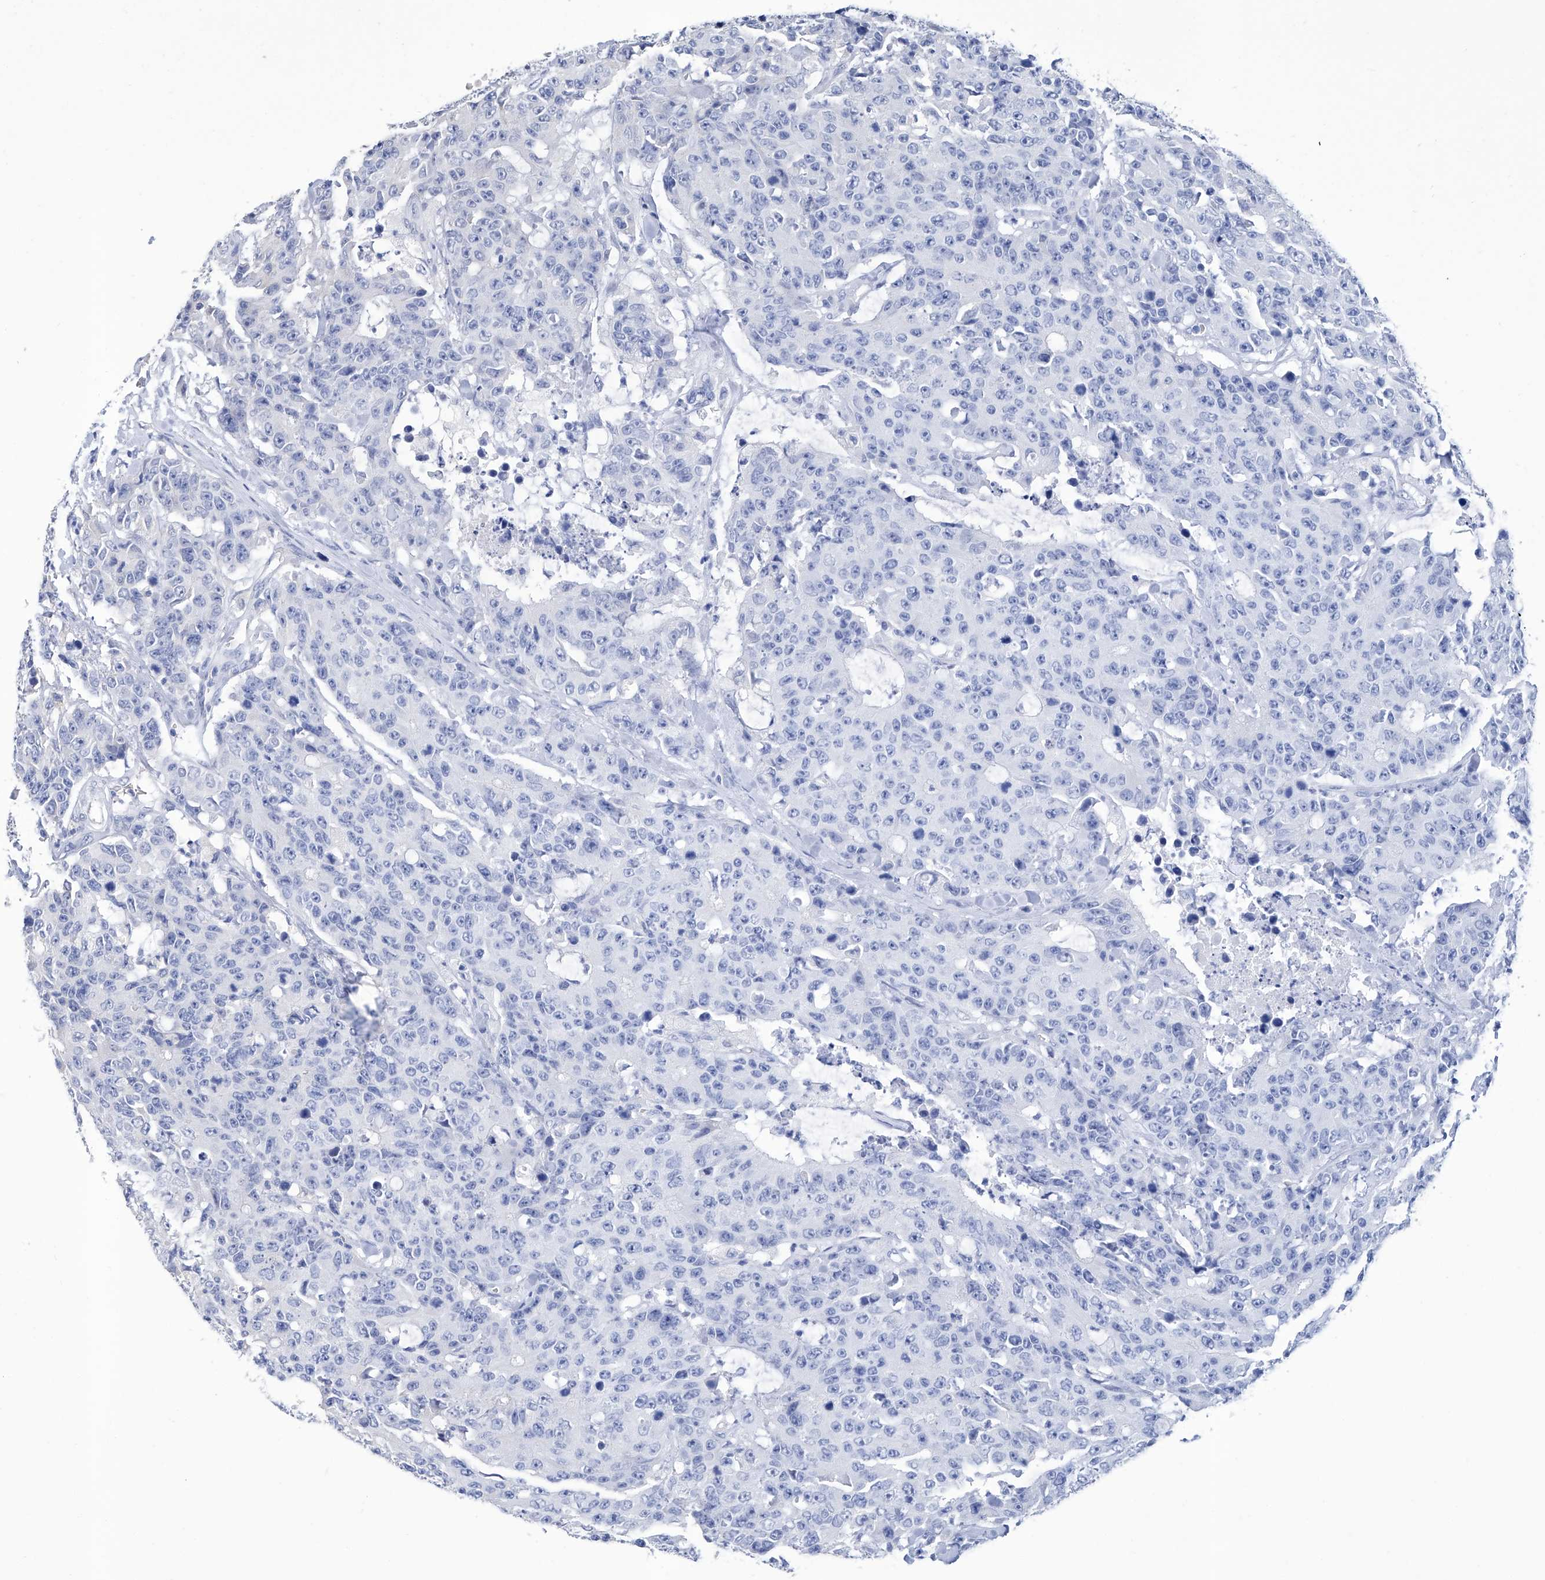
{"staining": {"intensity": "negative", "quantity": "none", "location": "none"}, "tissue": "colorectal cancer", "cell_type": "Tumor cells", "image_type": "cancer", "snomed": [{"axis": "morphology", "description": "Adenocarcinoma, NOS"}, {"axis": "topography", "description": "Colon"}], "caption": "Tumor cells are negative for protein expression in human colorectal adenocarcinoma.", "gene": "GPT", "patient": {"sex": "female", "age": 86}}